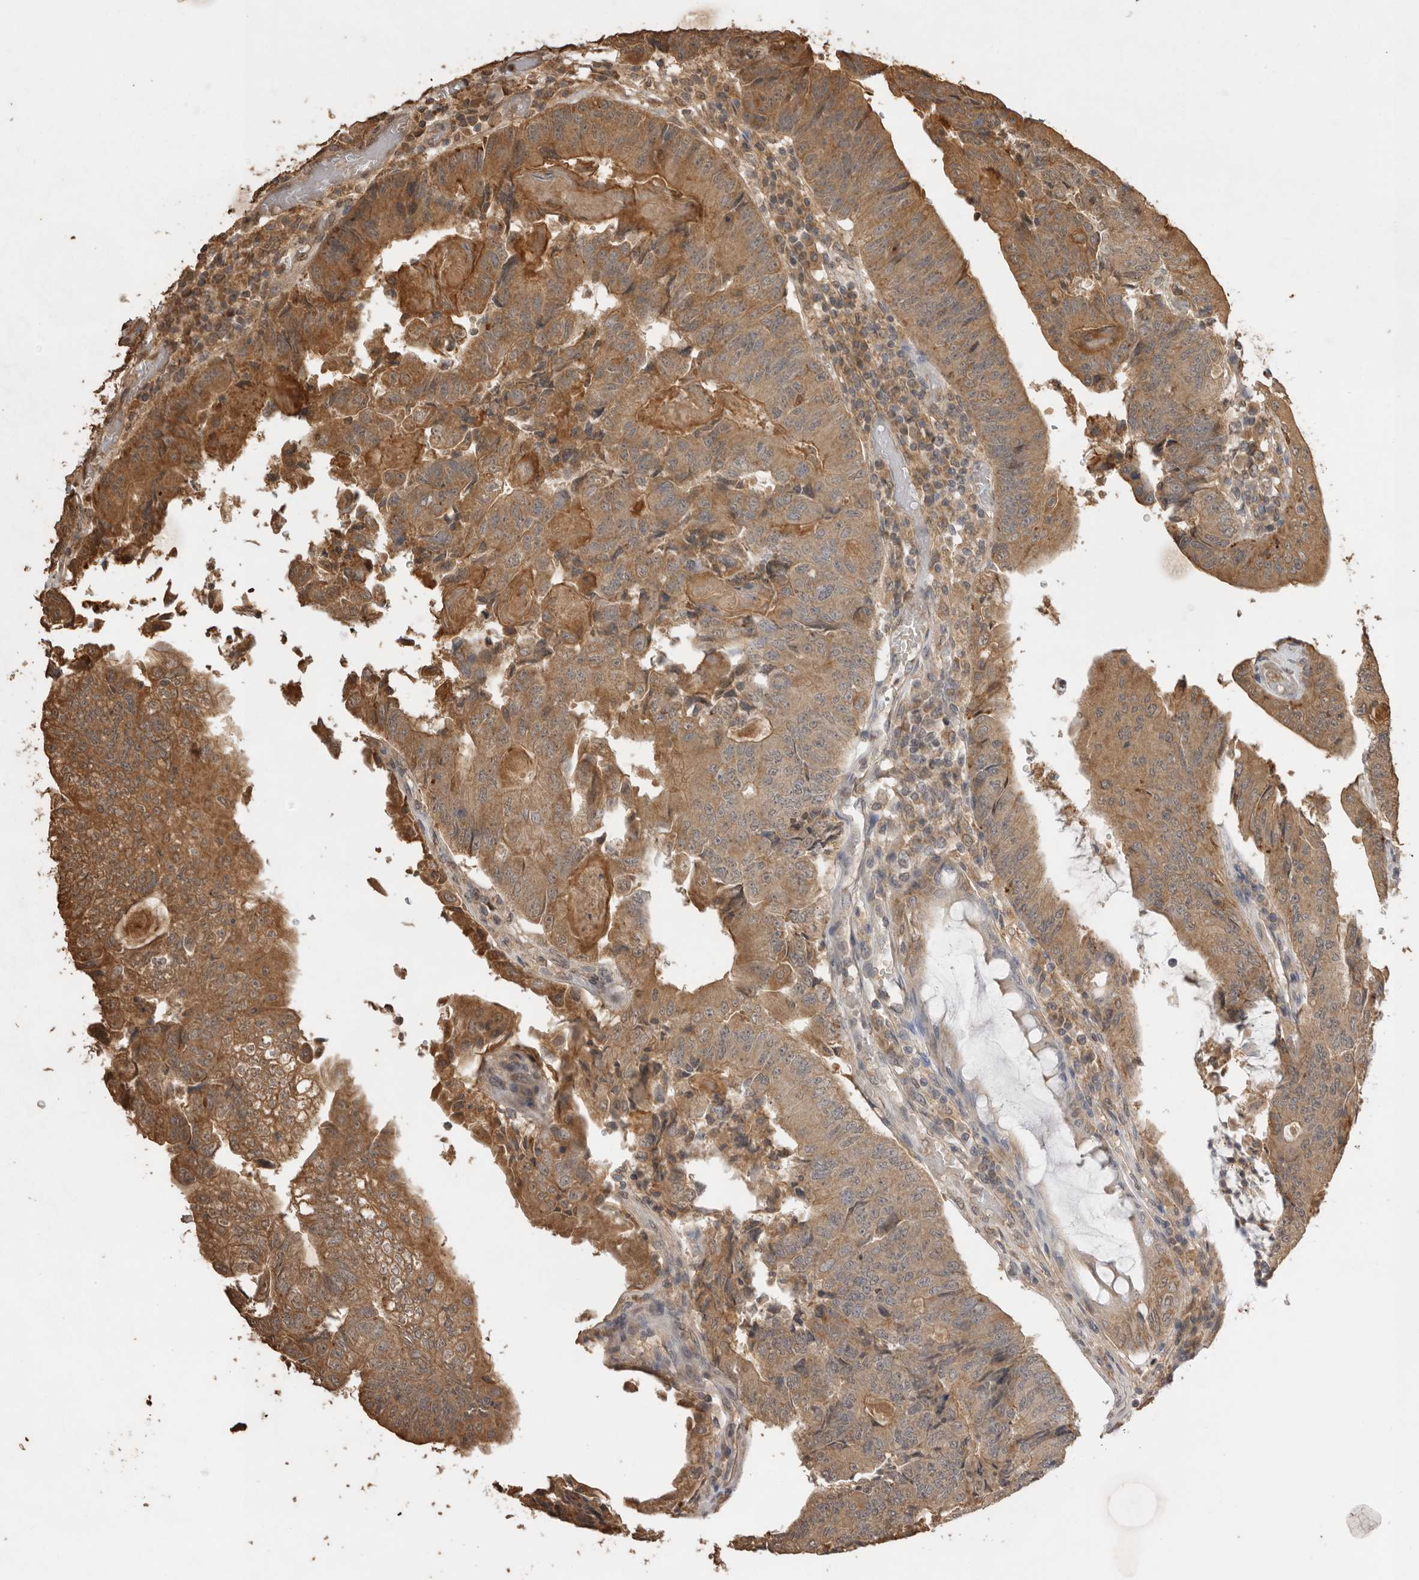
{"staining": {"intensity": "moderate", "quantity": ">75%", "location": "cytoplasmic/membranous"}, "tissue": "colorectal cancer", "cell_type": "Tumor cells", "image_type": "cancer", "snomed": [{"axis": "morphology", "description": "Adenocarcinoma, NOS"}, {"axis": "topography", "description": "Colon"}], "caption": "High-magnification brightfield microscopy of colorectal cancer stained with DAB (3,3'-diaminobenzidine) (brown) and counterstained with hematoxylin (blue). tumor cells exhibit moderate cytoplasmic/membranous staining is appreciated in approximately>75% of cells.", "gene": "JAG2", "patient": {"sex": "female", "age": 67}}